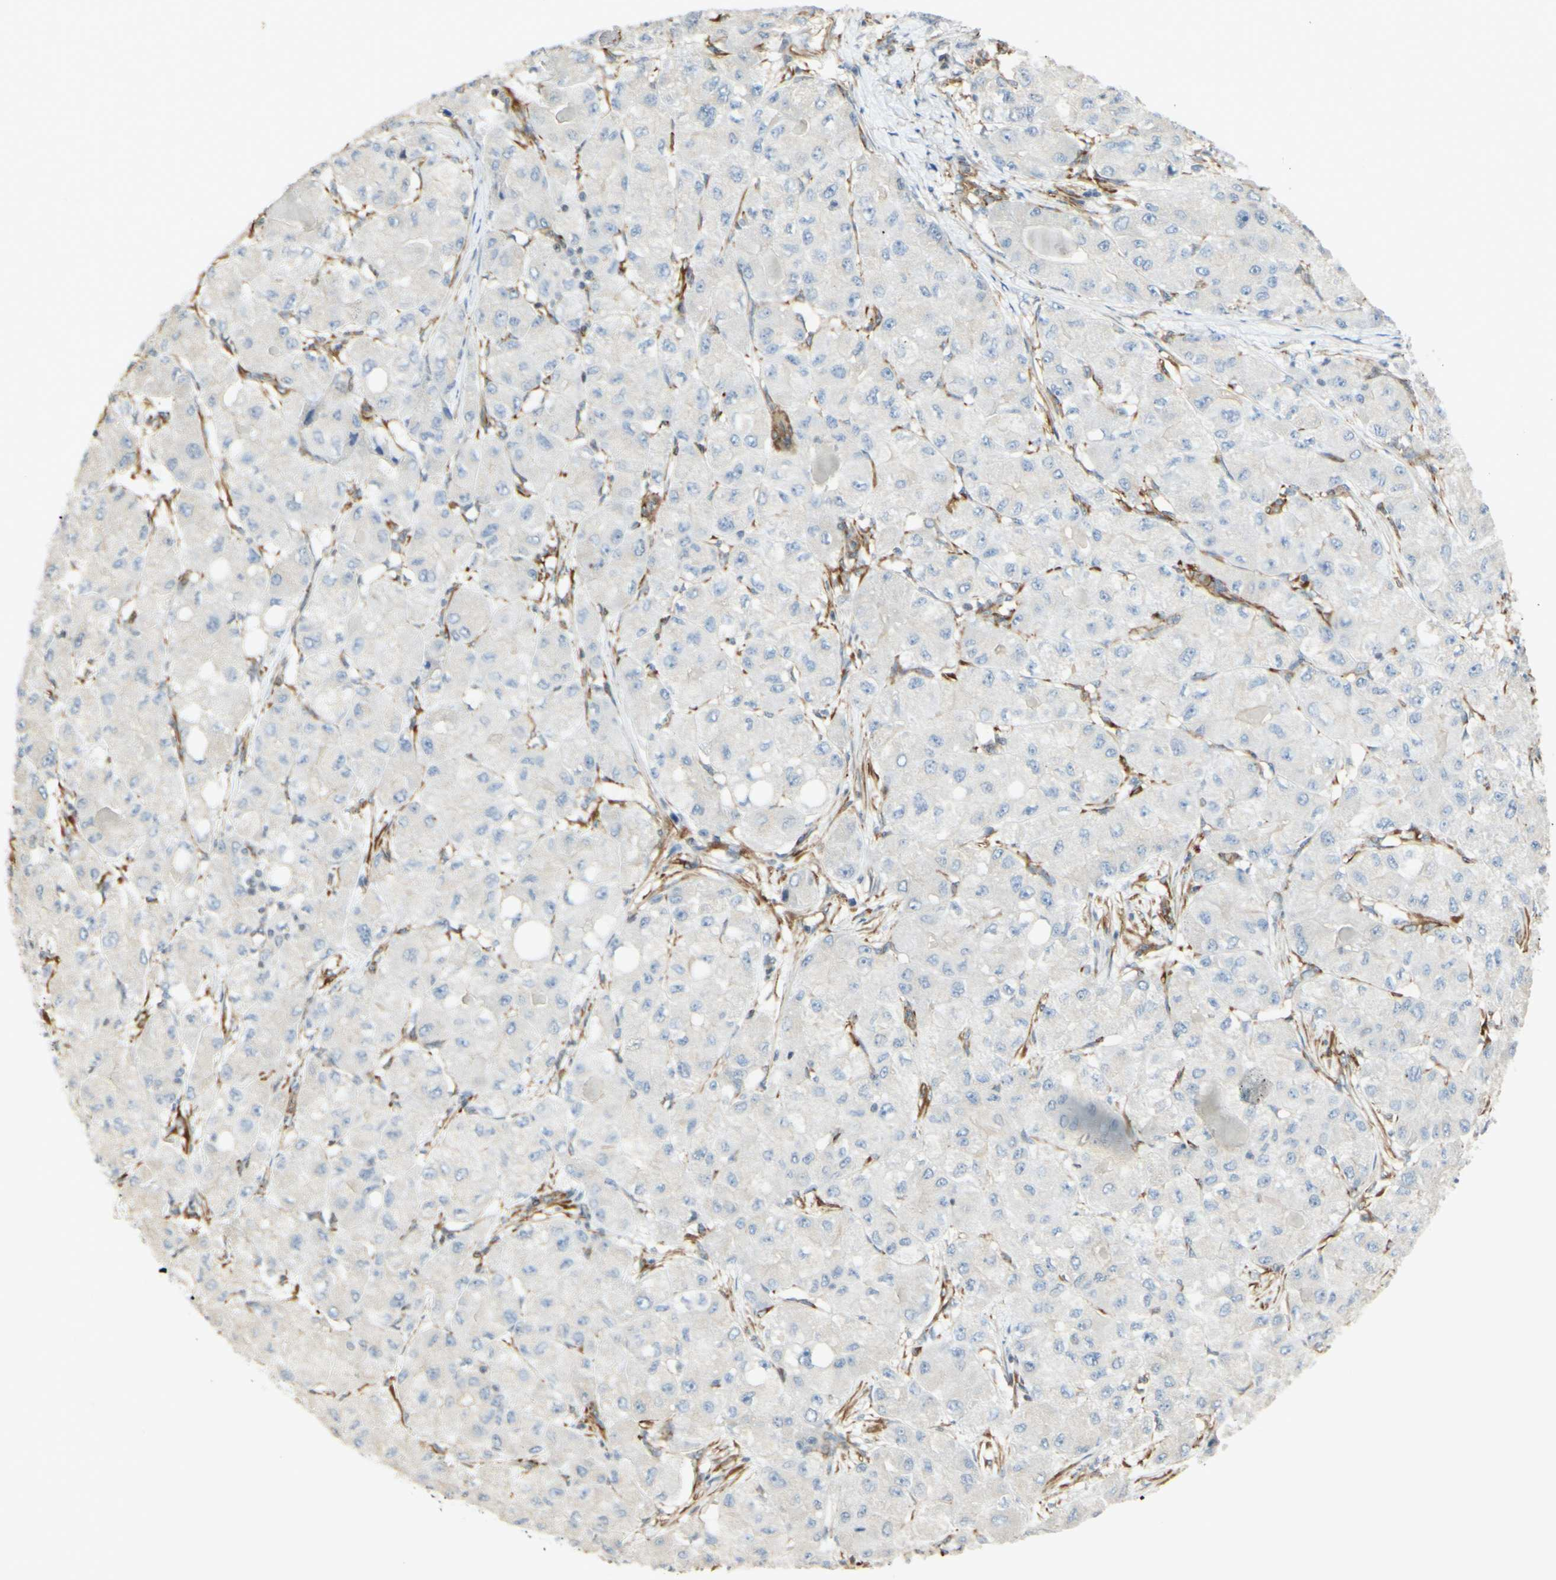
{"staining": {"intensity": "negative", "quantity": "none", "location": "none"}, "tissue": "liver cancer", "cell_type": "Tumor cells", "image_type": "cancer", "snomed": [{"axis": "morphology", "description": "Carcinoma, Hepatocellular, NOS"}, {"axis": "topography", "description": "Liver"}], "caption": "IHC histopathology image of neoplastic tissue: liver cancer (hepatocellular carcinoma) stained with DAB displays no significant protein staining in tumor cells.", "gene": "MAP1B", "patient": {"sex": "male", "age": 80}}